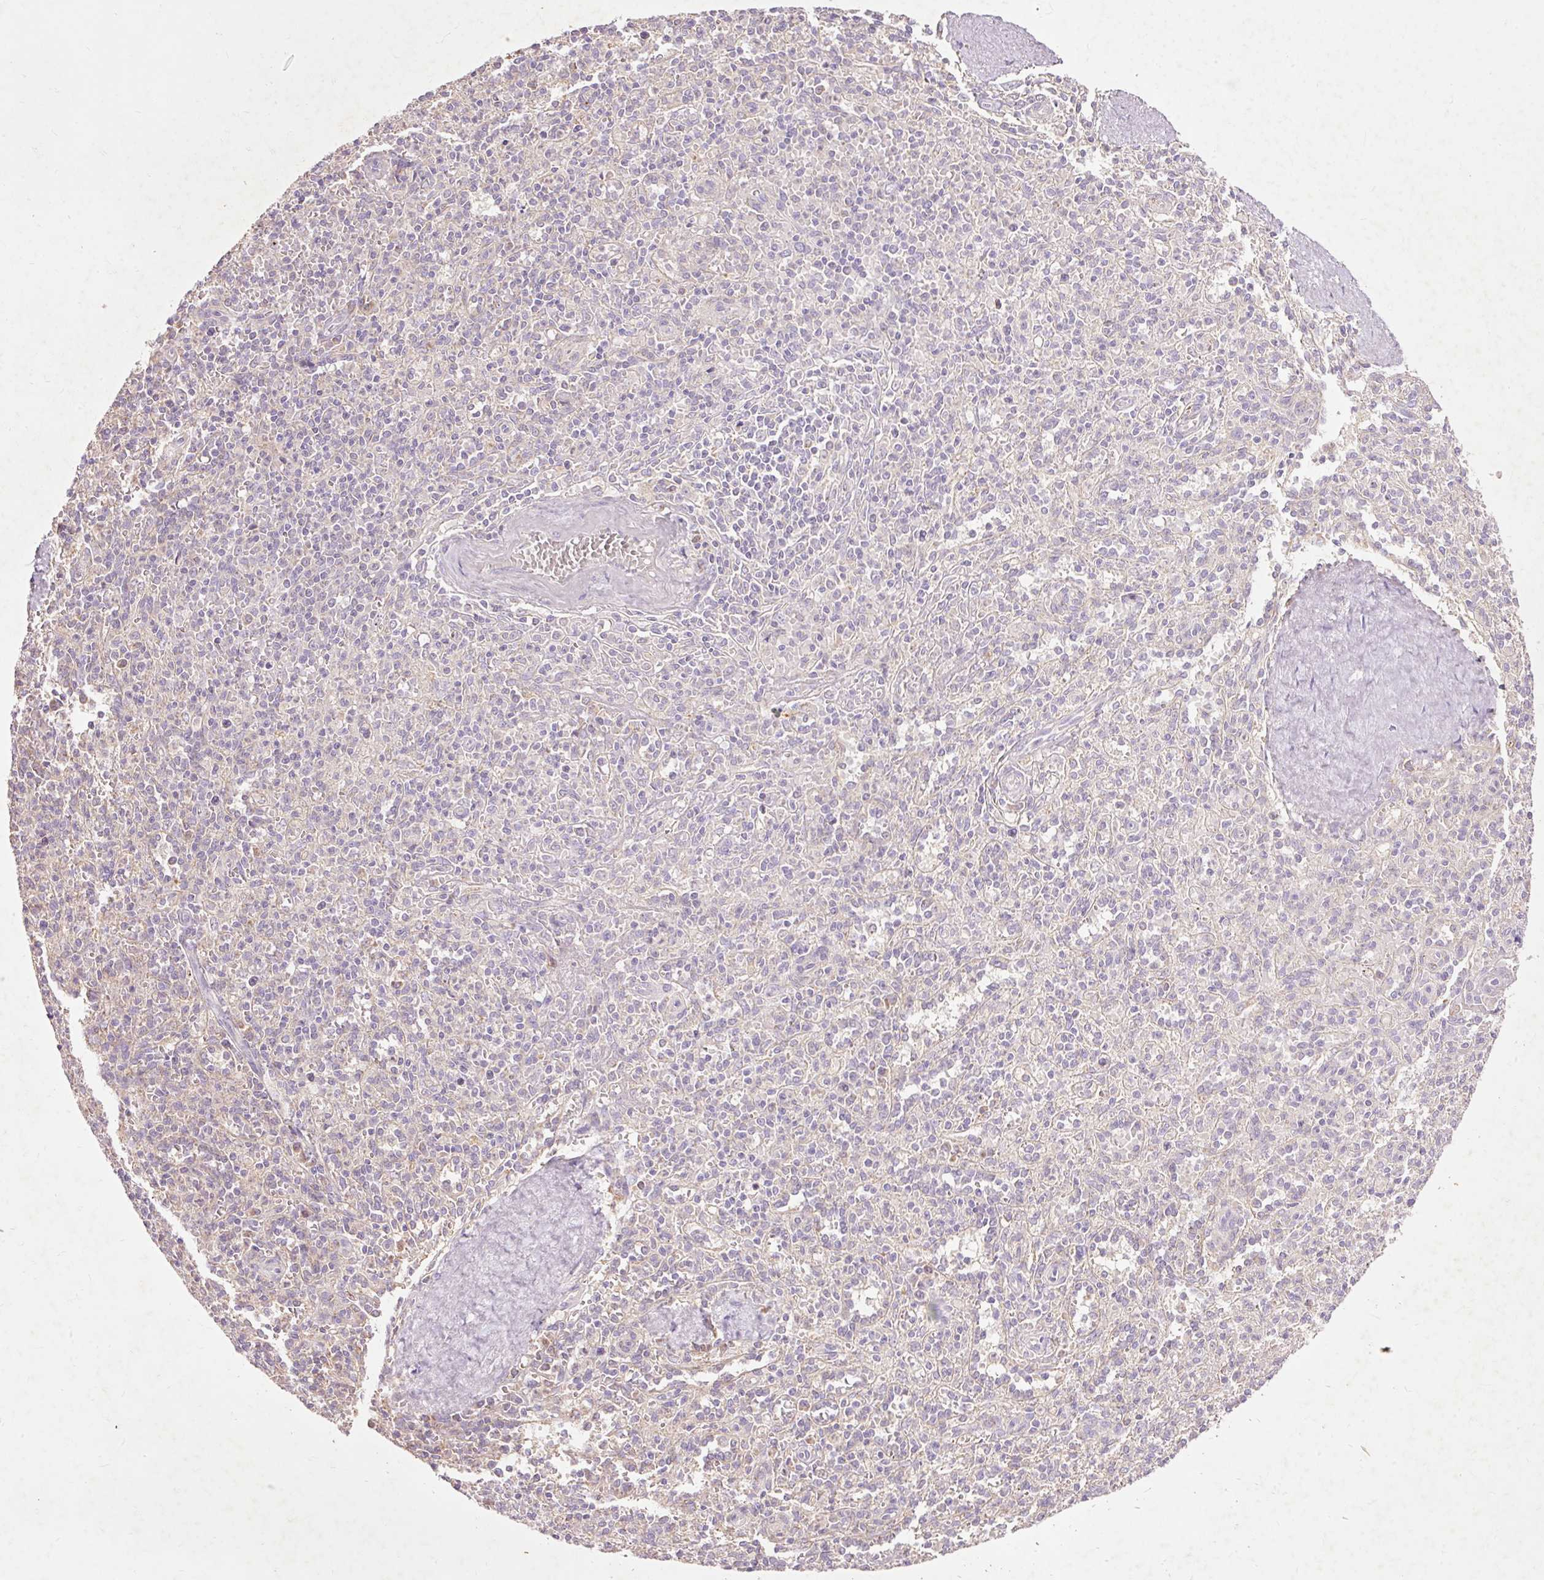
{"staining": {"intensity": "negative", "quantity": "none", "location": "none"}, "tissue": "spleen", "cell_type": "Cells in red pulp", "image_type": "normal", "snomed": [{"axis": "morphology", "description": "Normal tissue, NOS"}, {"axis": "topography", "description": "Spleen"}], "caption": "A high-resolution image shows immunohistochemistry (IHC) staining of benign spleen, which displays no significant positivity in cells in red pulp.", "gene": "PRDX5", "patient": {"sex": "female", "age": 70}}